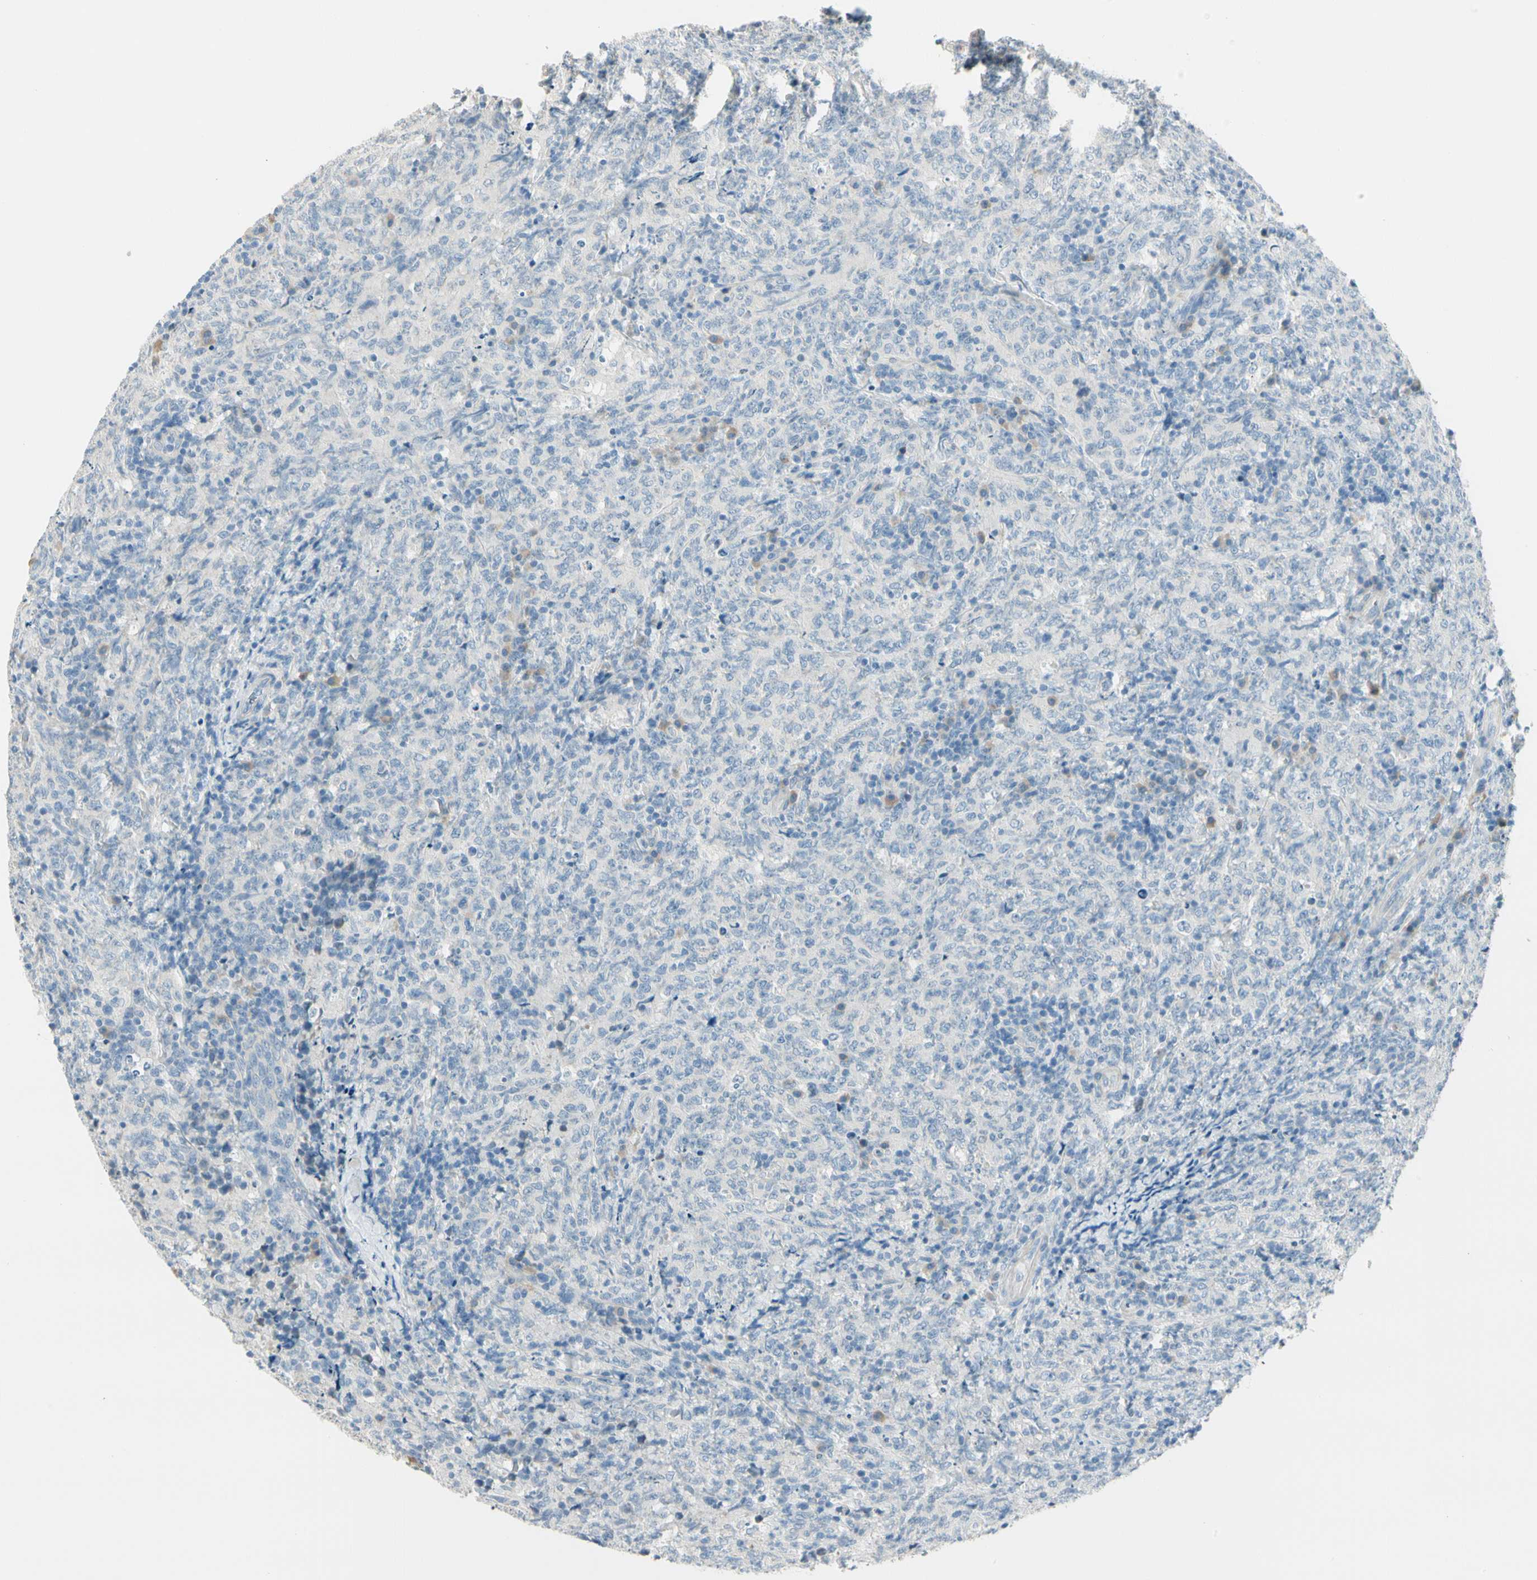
{"staining": {"intensity": "negative", "quantity": "none", "location": "none"}, "tissue": "lymphoma", "cell_type": "Tumor cells", "image_type": "cancer", "snomed": [{"axis": "morphology", "description": "Malignant lymphoma, non-Hodgkin's type, High grade"}, {"axis": "topography", "description": "Tonsil"}], "caption": "High magnification brightfield microscopy of lymphoma stained with DAB (3,3'-diaminobenzidine) (brown) and counterstained with hematoxylin (blue): tumor cells show no significant staining.", "gene": "SLC6A15", "patient": {"sex": "female", "age": 36}}